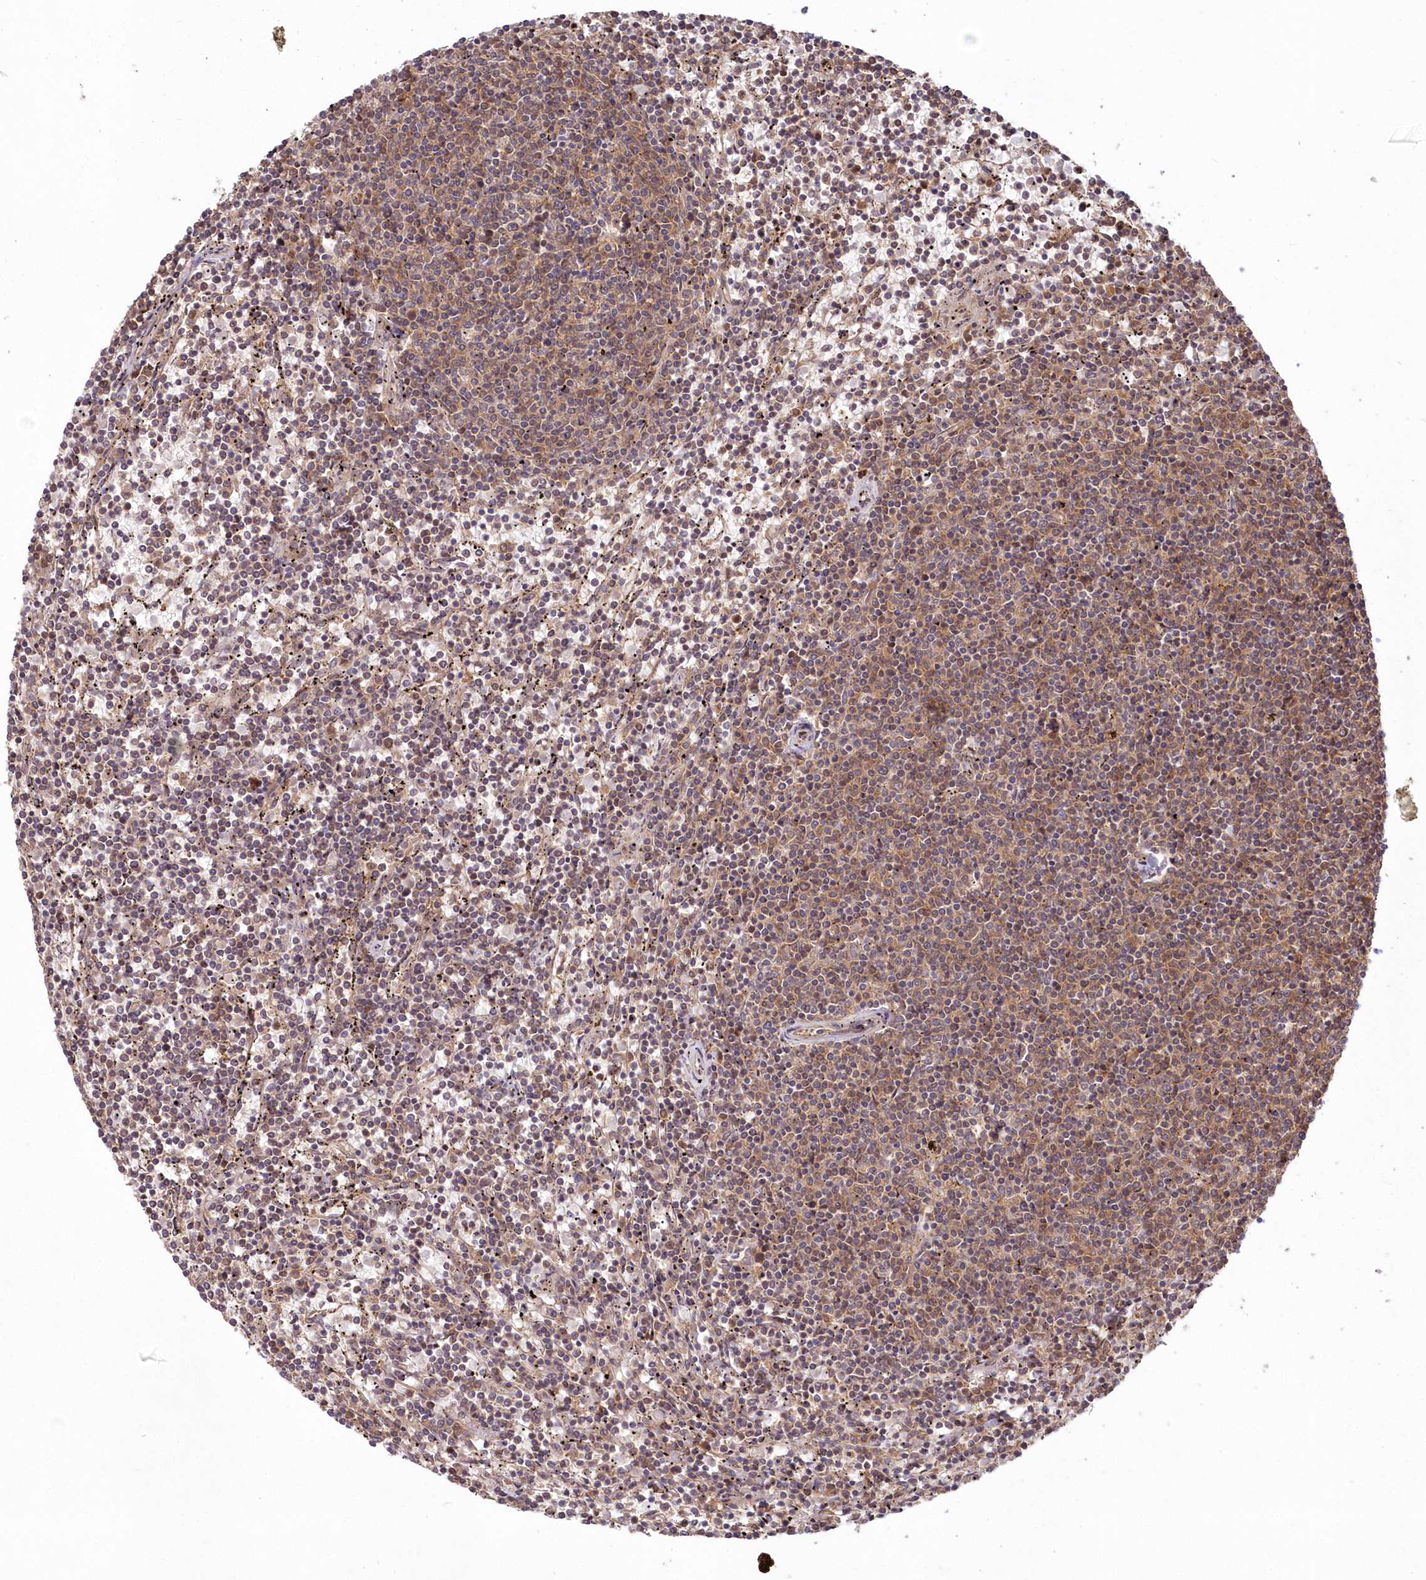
{"staining": {"intensity": "weak", "quantity": "<25%", "location": "cytoplasmic/membranous"}, "tissue": "lymphoma", "cell_type": "Tumor cells", "image_type": "cancer", "snomed": [{"axis": "morphology", "description": "Malignant lymphoma, non-Hodgkin's type, Low grade"}, {"axis": "topography", "description": "Spleen"}], "caption": "Immunohistochemistry (IHC) of lymphoma shows no expression in tumor cells.", "gene": "TBCA", "patient": {"sex": "female", "age": 50}}